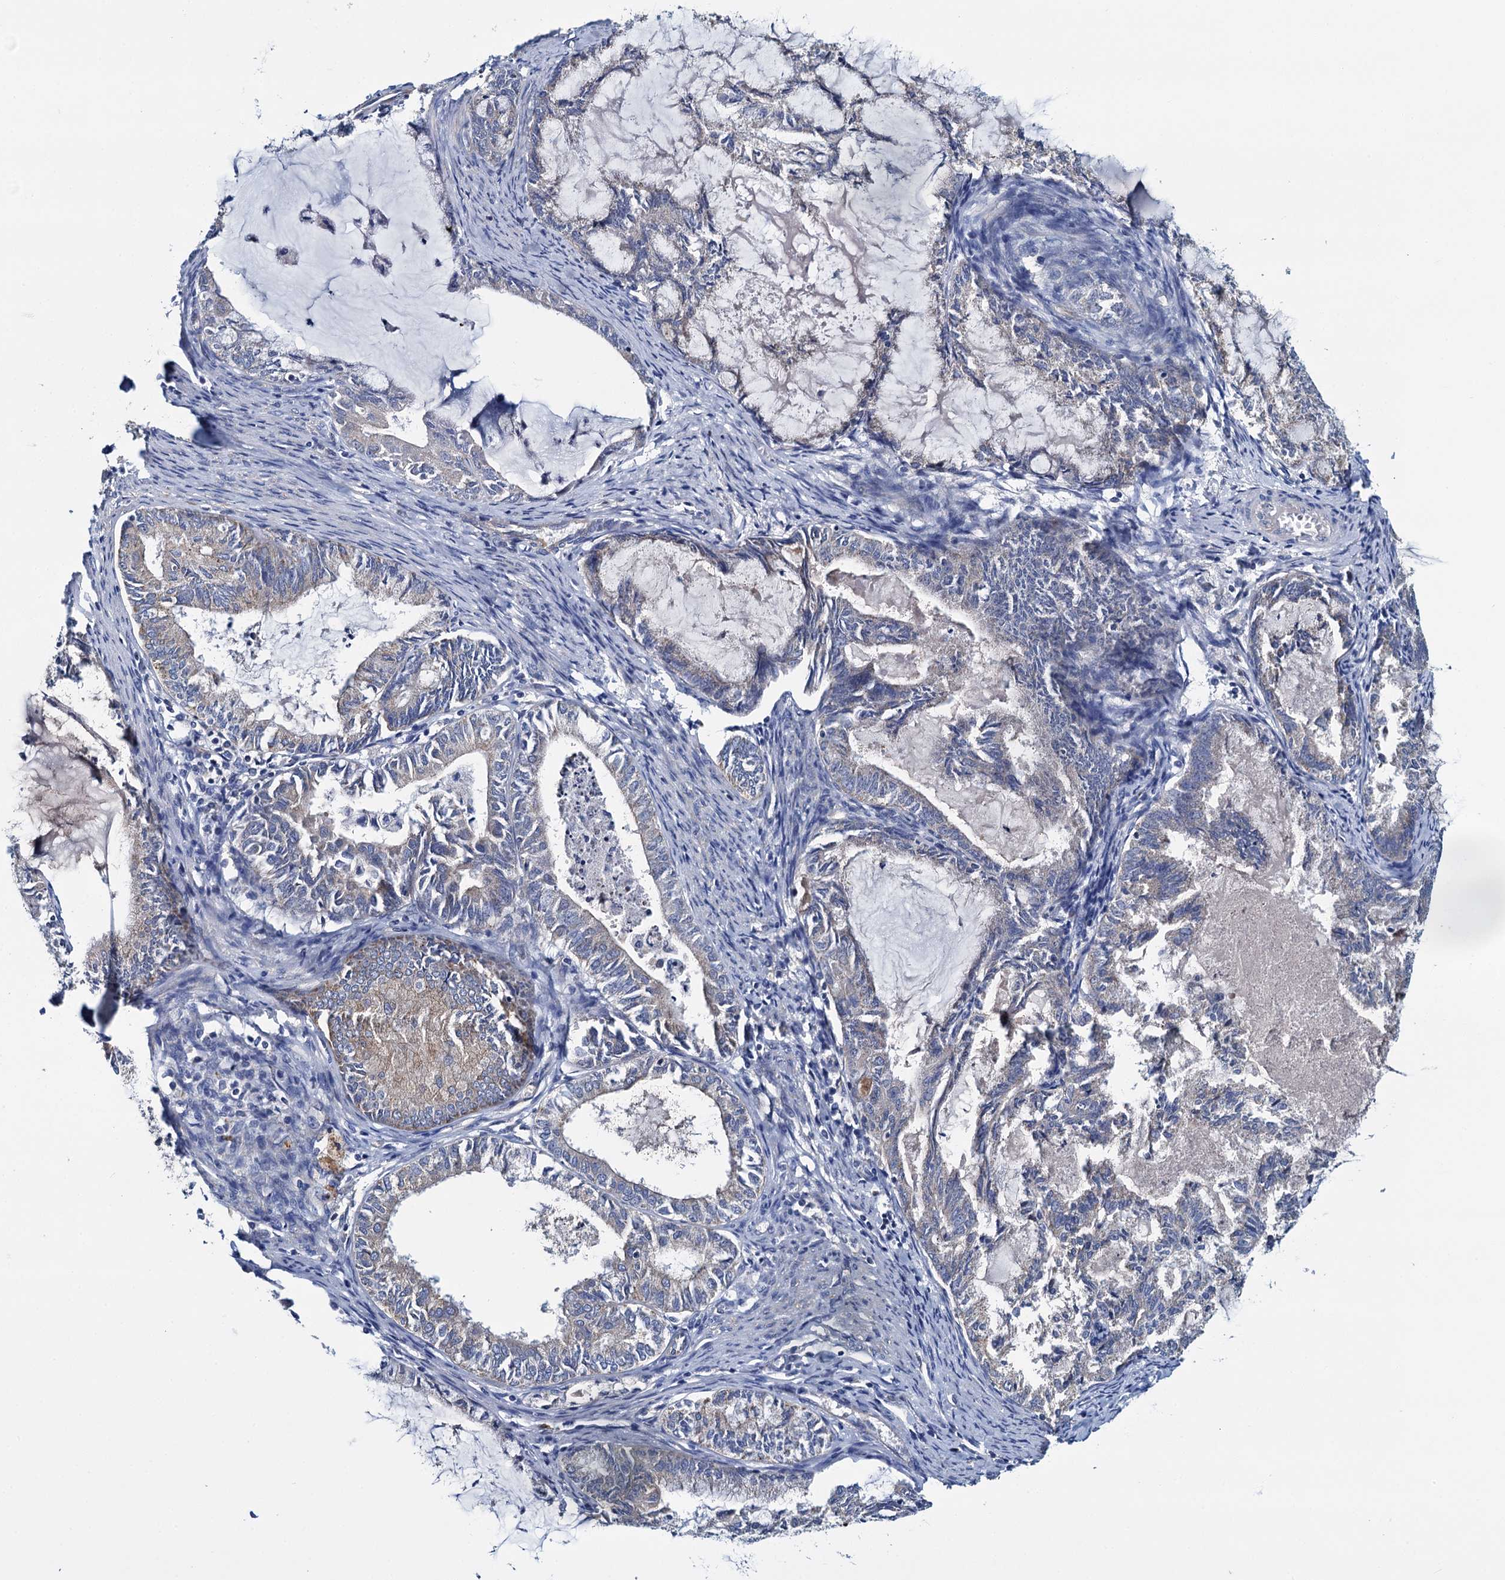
{"staining": {"intensity": "moderate", "quantity": "<25%", "location": "cytoplasmic/membranous"}, "tissue": "endometrial cancer", "cell_type": "Tumor cells", "image_type": "cancer", "snomed": [{"axis": "morphology", "description": "Adenocarcinoma, NOS"}, {"axis": "topography", "description": "Endometrium"}], "caption": "Protein positivity by immunohistochemistry exhibits moderate cytoplasmic/membranous positivity in approximately <25% of tumor cells in endometrial cancer.", "gene": "CEP295", "patient": {"sex": "female", "age": 86}}